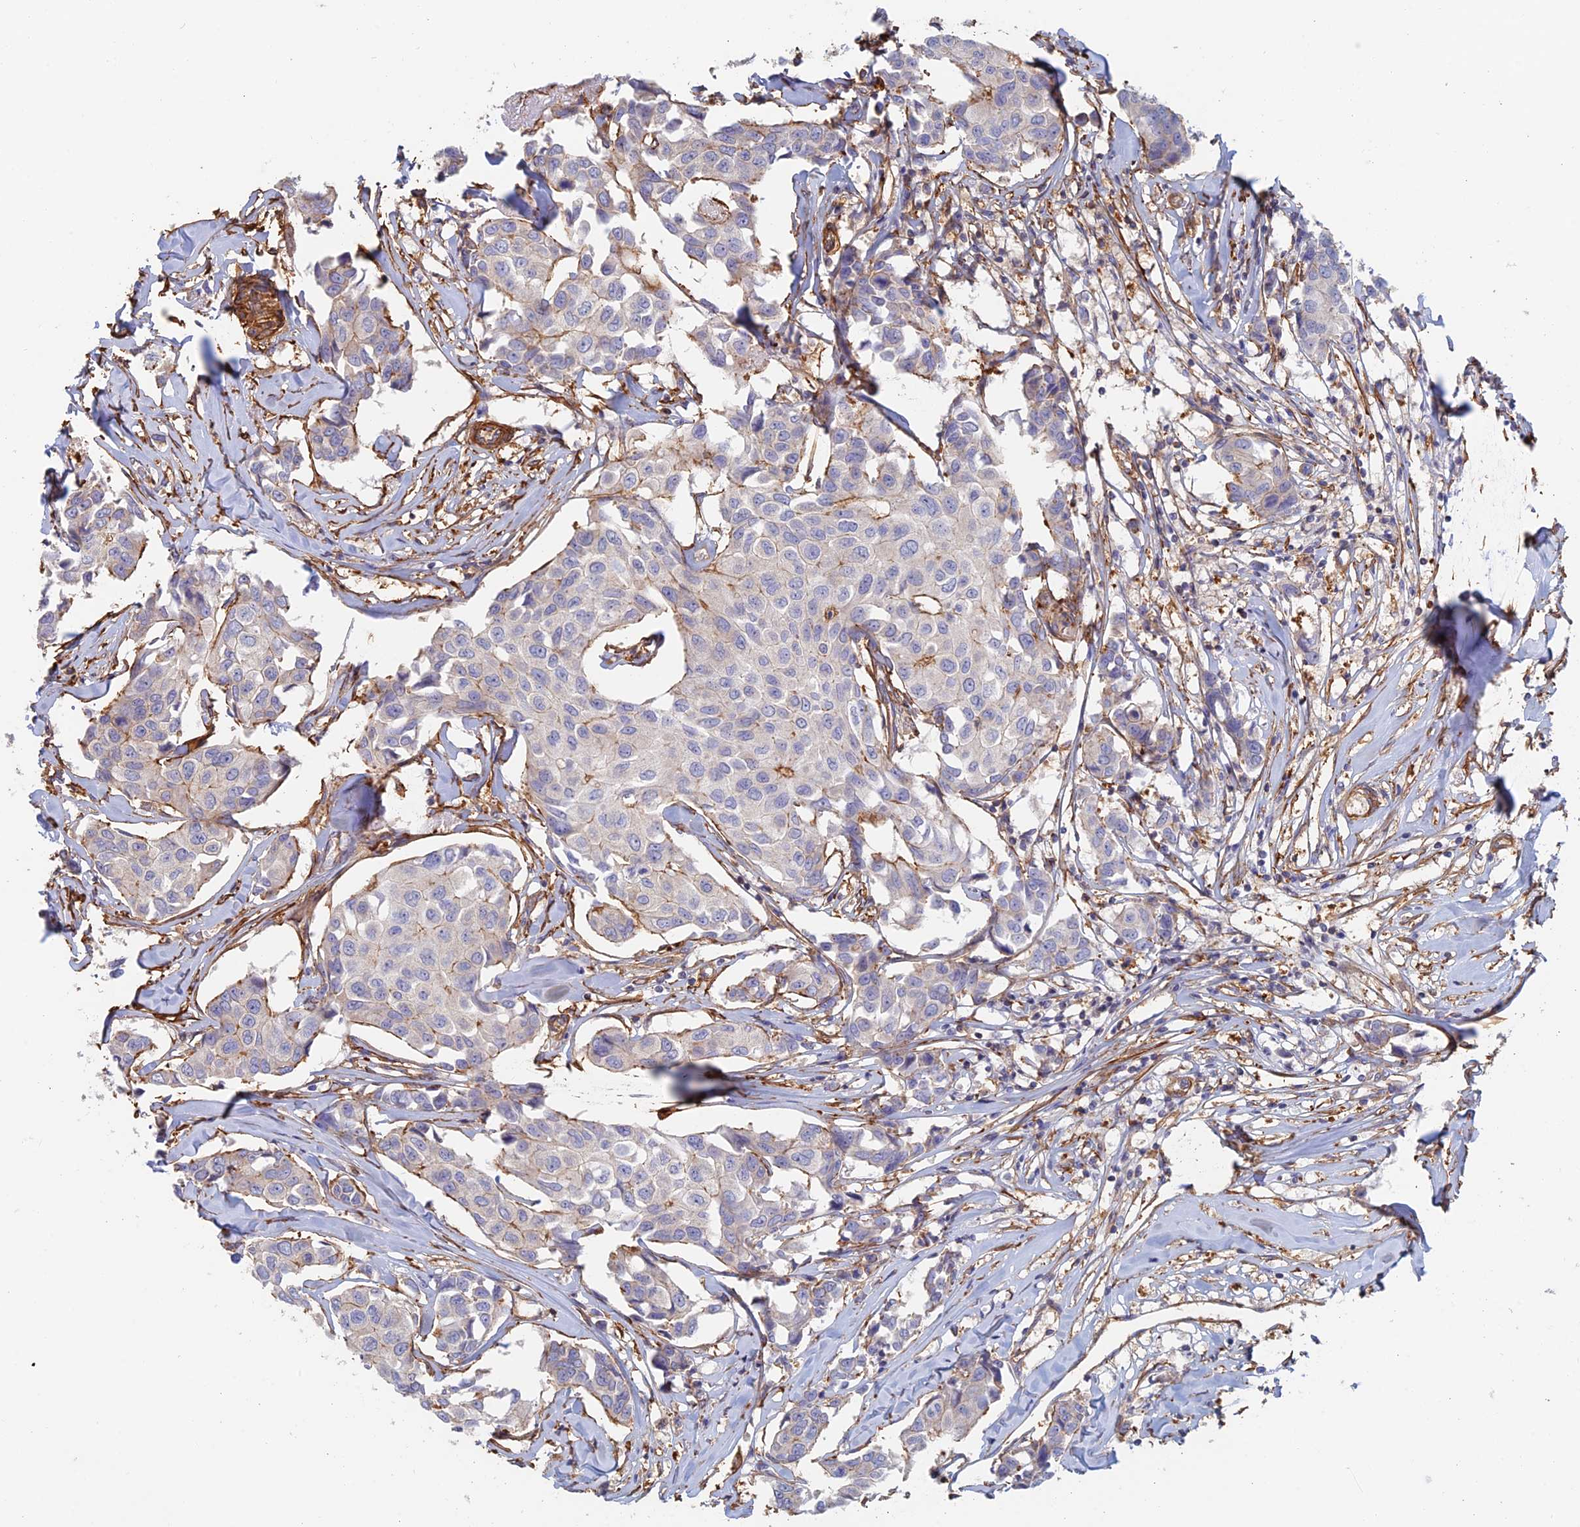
{"staining": {"intensity": "moderate", "quantity": "<25%", "location": "cytoplasmic/membranous"}, "tissue": "breast cancer", "cell_type": "Tumor cells", "image_type": "cancer", "snomed": [{"axis": "morphology", "description": "Duct carcinoma"}, {"axis": "topography", "description": "Breast"}], "caption": "IHC of human breast cancer shows low levels of moderate cytoplasmic/membranous positivity in about <25% of tumor cells.", "gene": "PAK4", "patient": {"sex": "female", "age": 80}}